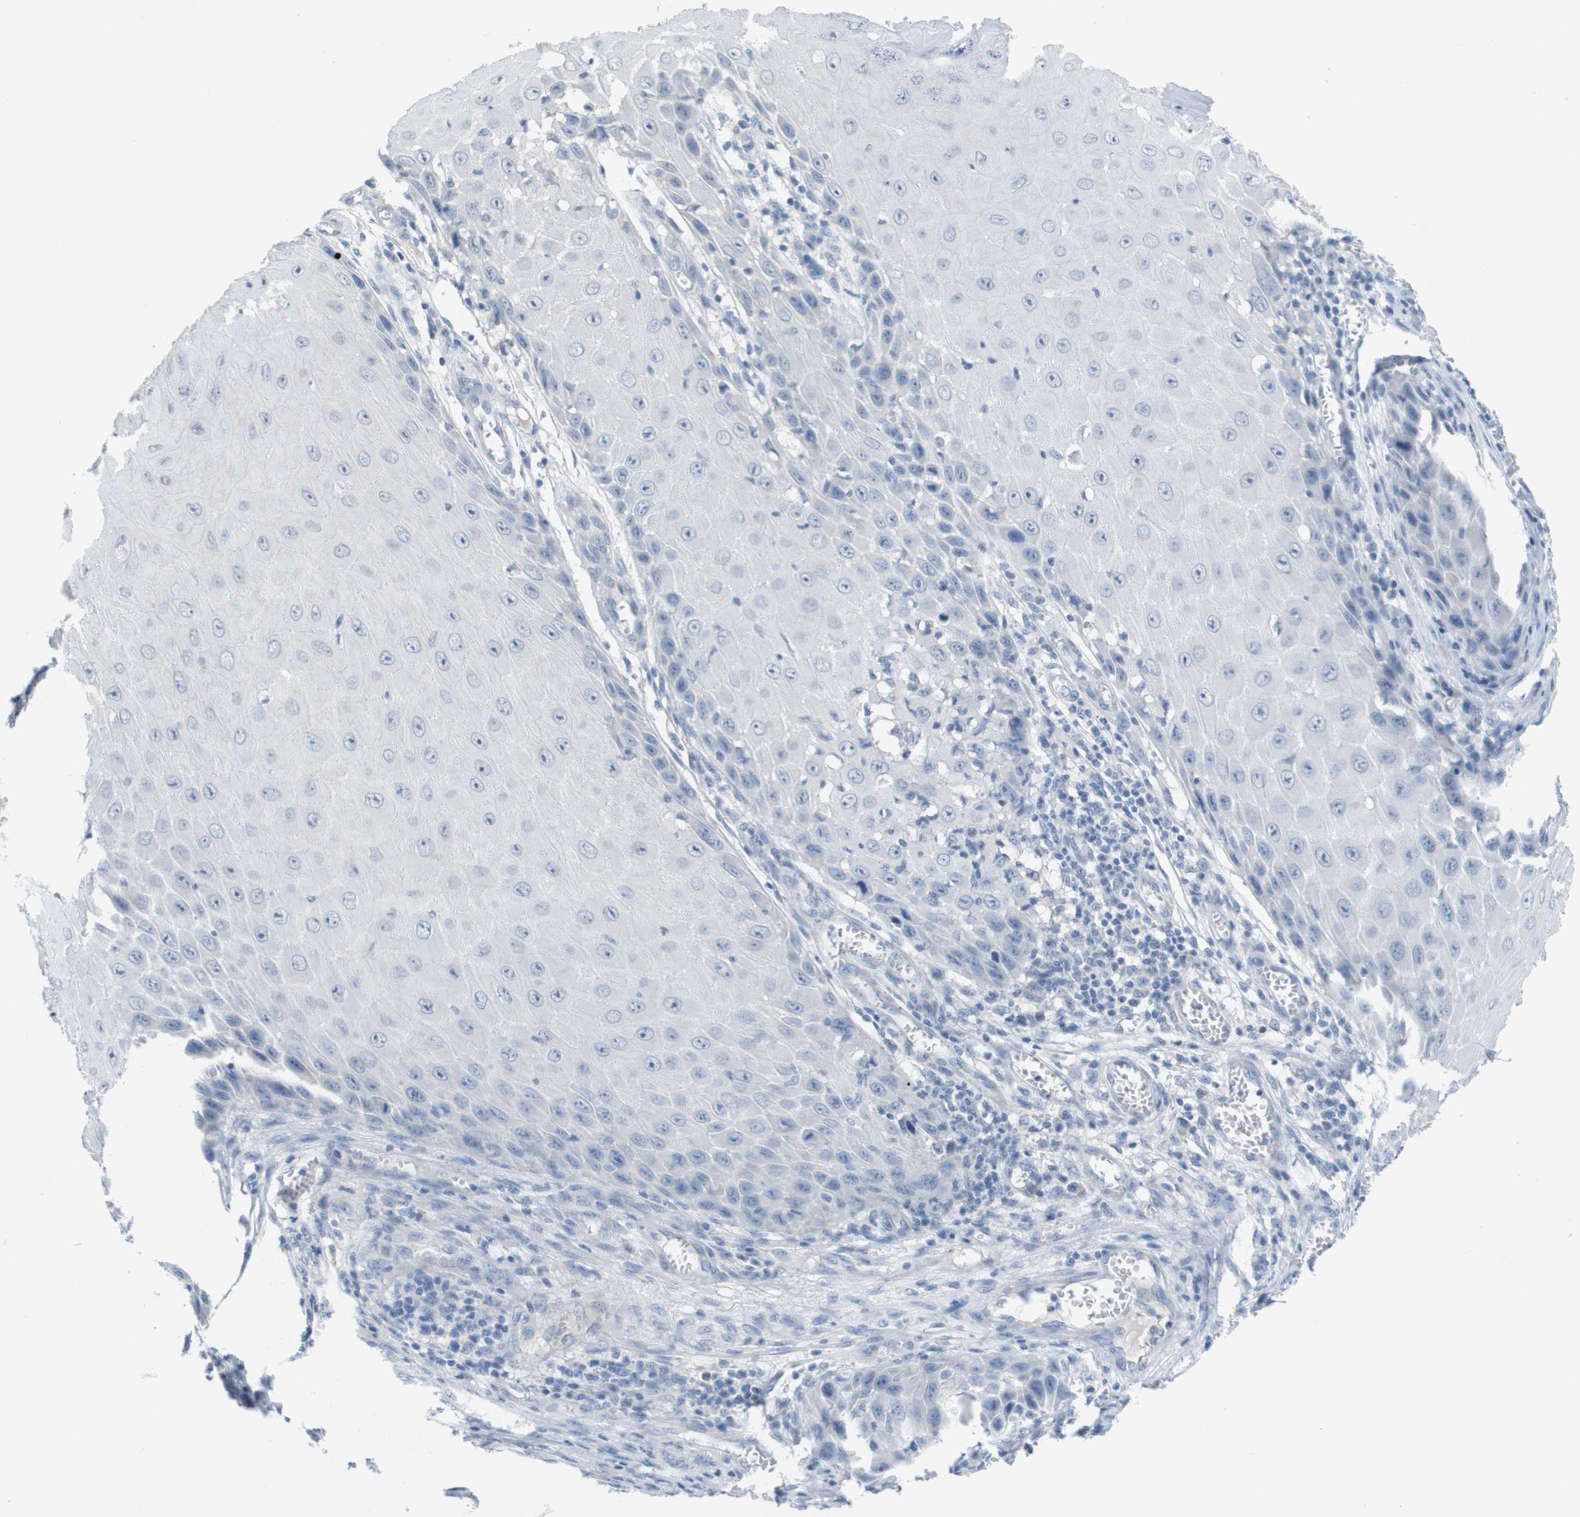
{"staining": {"intensity": "negative", "quantity": "none", "location": "none"}, "tissue": "skin cancer", "cell_type": "Tumor cells", "image_type": "cancer", "snomed": [{"axis": "morphology", "description": "Squamous cell carcinoma, NOS"}, {"axis": "topography", "description": "Skin"}], "caption": "Squamous cell carcinoma (skin) stained for a protein using immunohistochemistry (IHC) displays no expression tumor cells.", "gene": "PDE4A", "patient": {"sex": "female", "age": 73}}